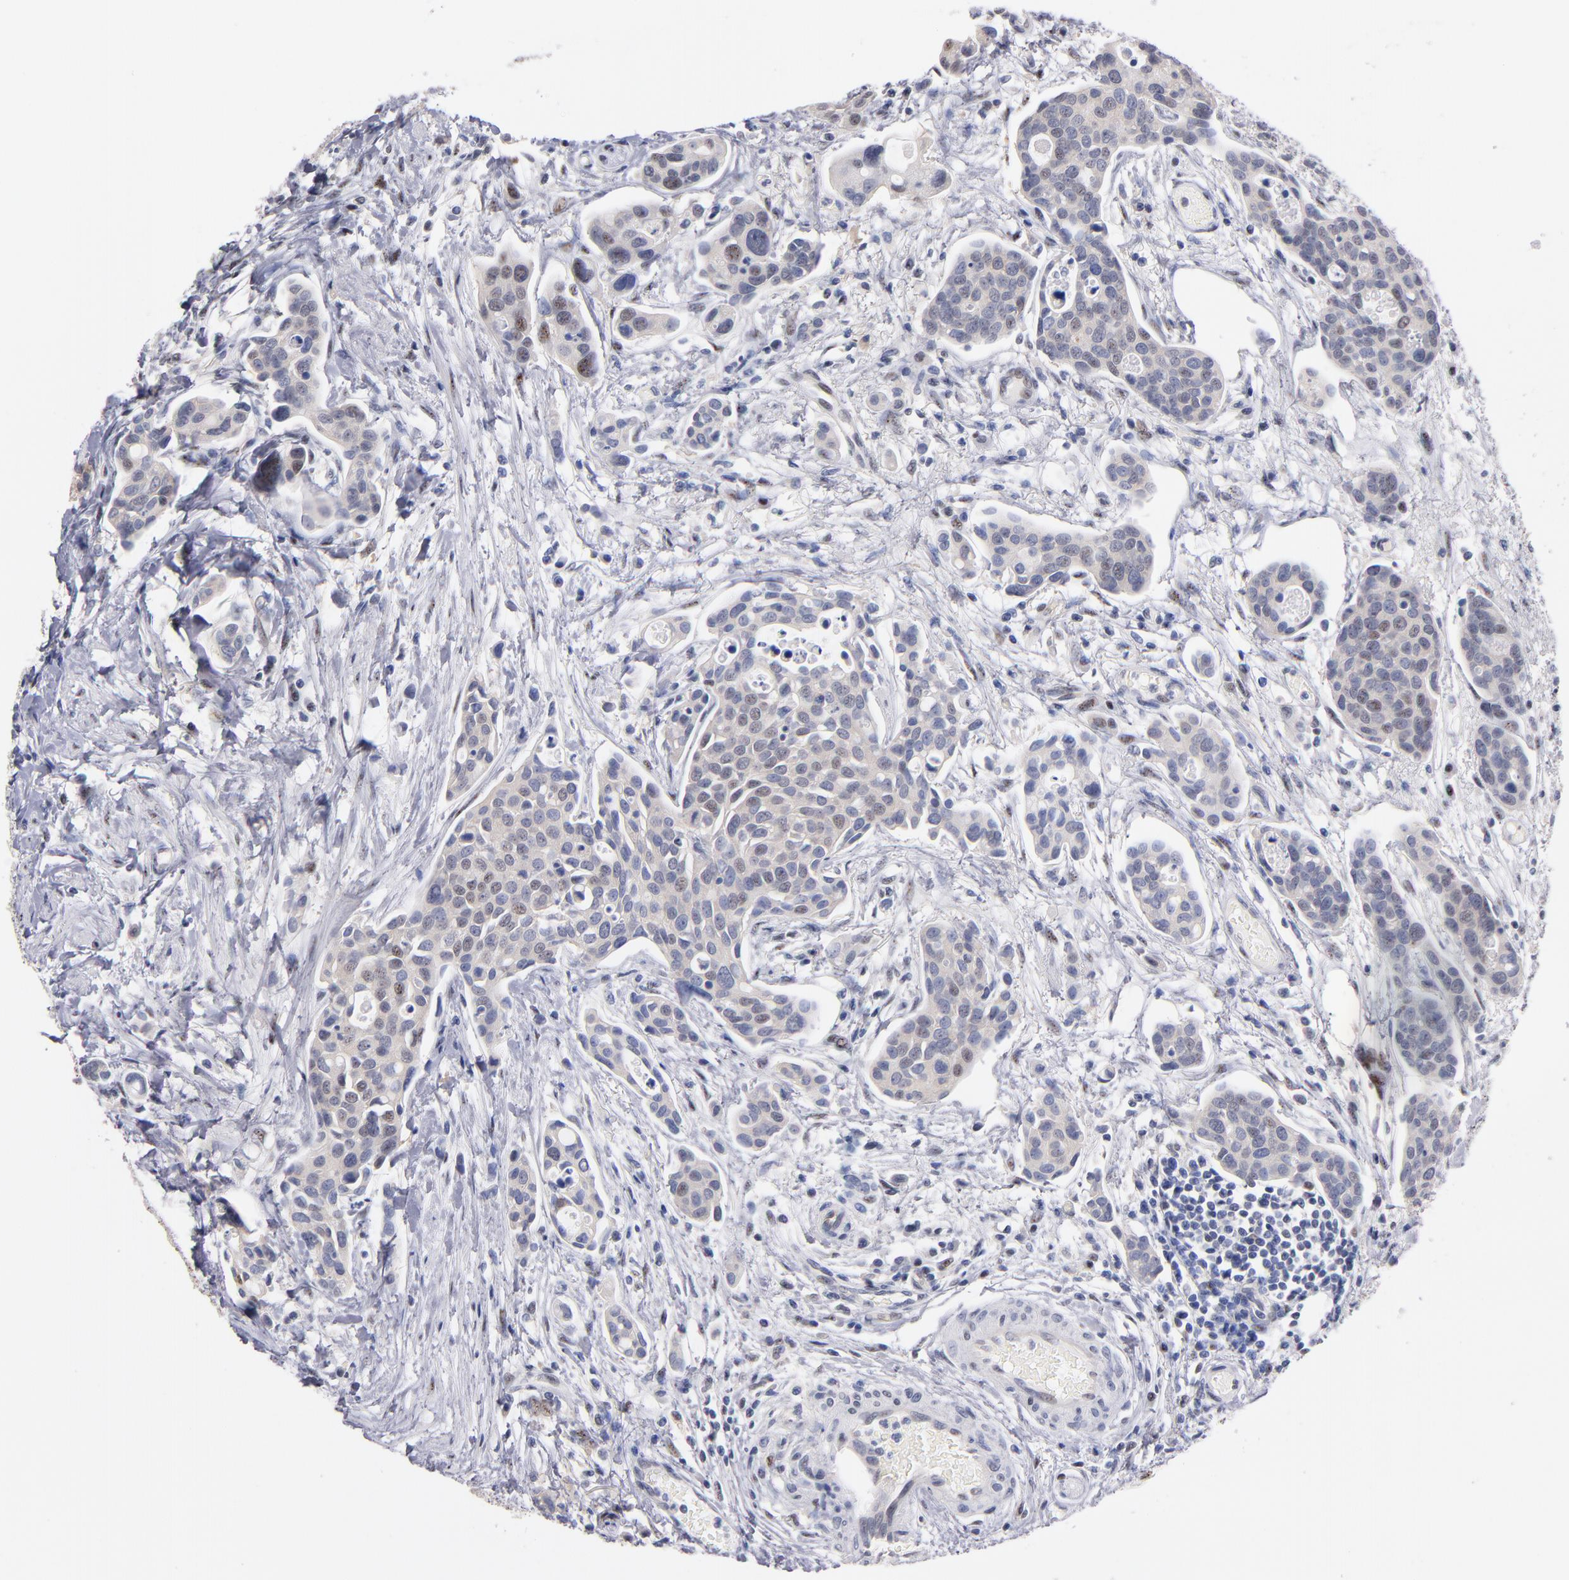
{"staining": {"intensity": "weak", "quantity": "<25%", "location": "nuclear"}, "tissue": "urothelial cancer", "cell_type": "Tumor cells", "image_type": "cancer", "snomed": [{"axis": "morphology", "description": "Urothelial carcinoma, High grade"}, {"axis": "topography", "description": "Urinary bladder"}], "caption": "Immunohistochemistry (IHC) histopathology image of human urothelial carcinoma (high-grade) stained for a protein (brown), which shows no expression in tumor cells.", "gene": "RAF1", "patient": {"sex": "male", "age": 78}}